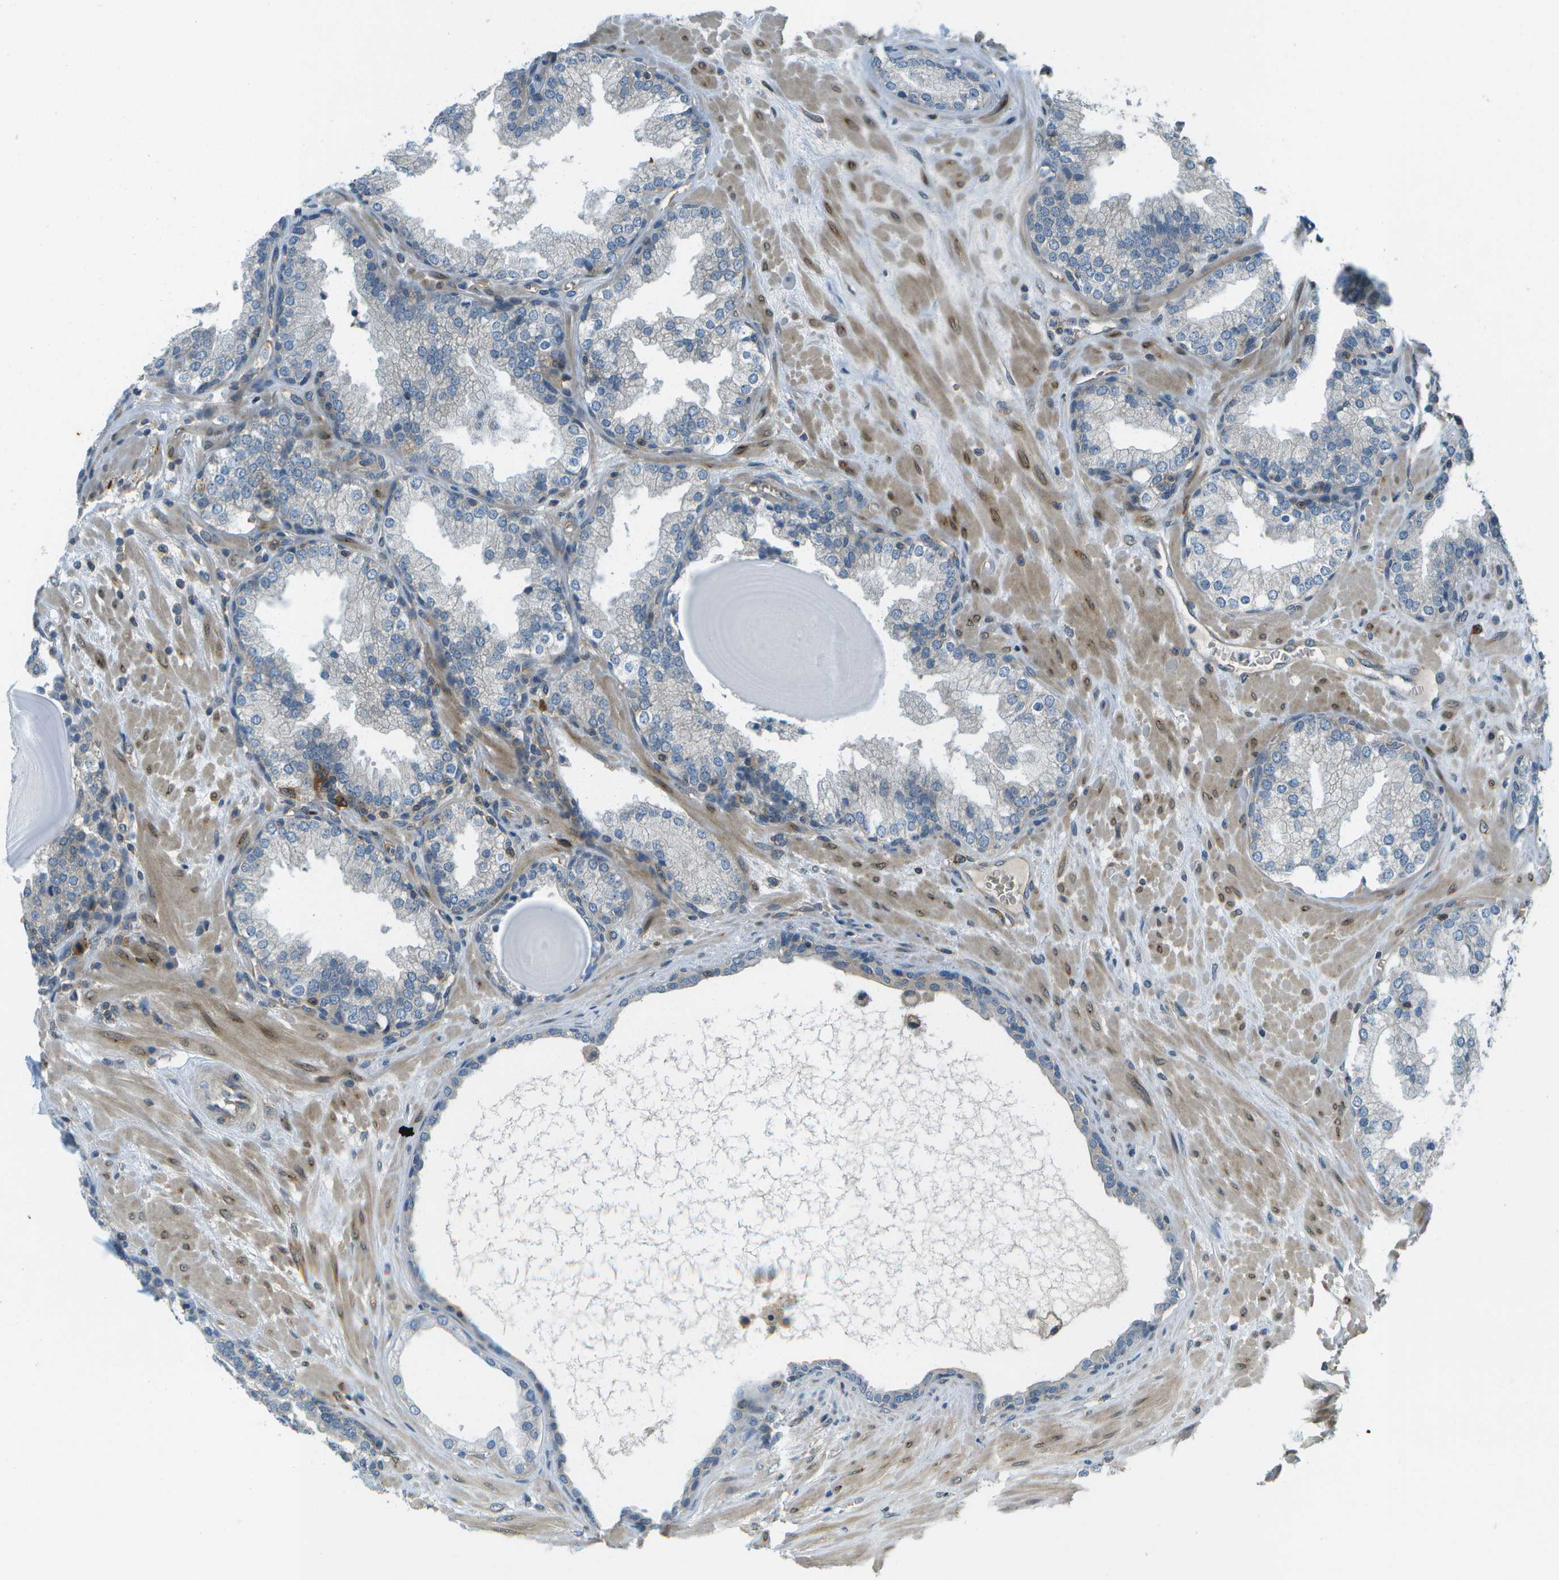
{"staining": {"intensity": "negative", "quantity": "none", "location": "none"}, "tissue": "prostate", "cell_type": "Glandular cells", "image_type": "normal", "snomed": [{"axis": "morphology", "description": "Normal tissue, NOS"}, {"axis": "topography", "description": "Prostate"}], "caption": "This is a micrograph of IHC staining of normal prostate, which shows no staining in glandular cells. (DAB (3,3'-diaminobenzidine) immunohistochemistry (IHC), high magnification).", "gene": "CTIF", "patient": {"sex": "male", "age": 51}}